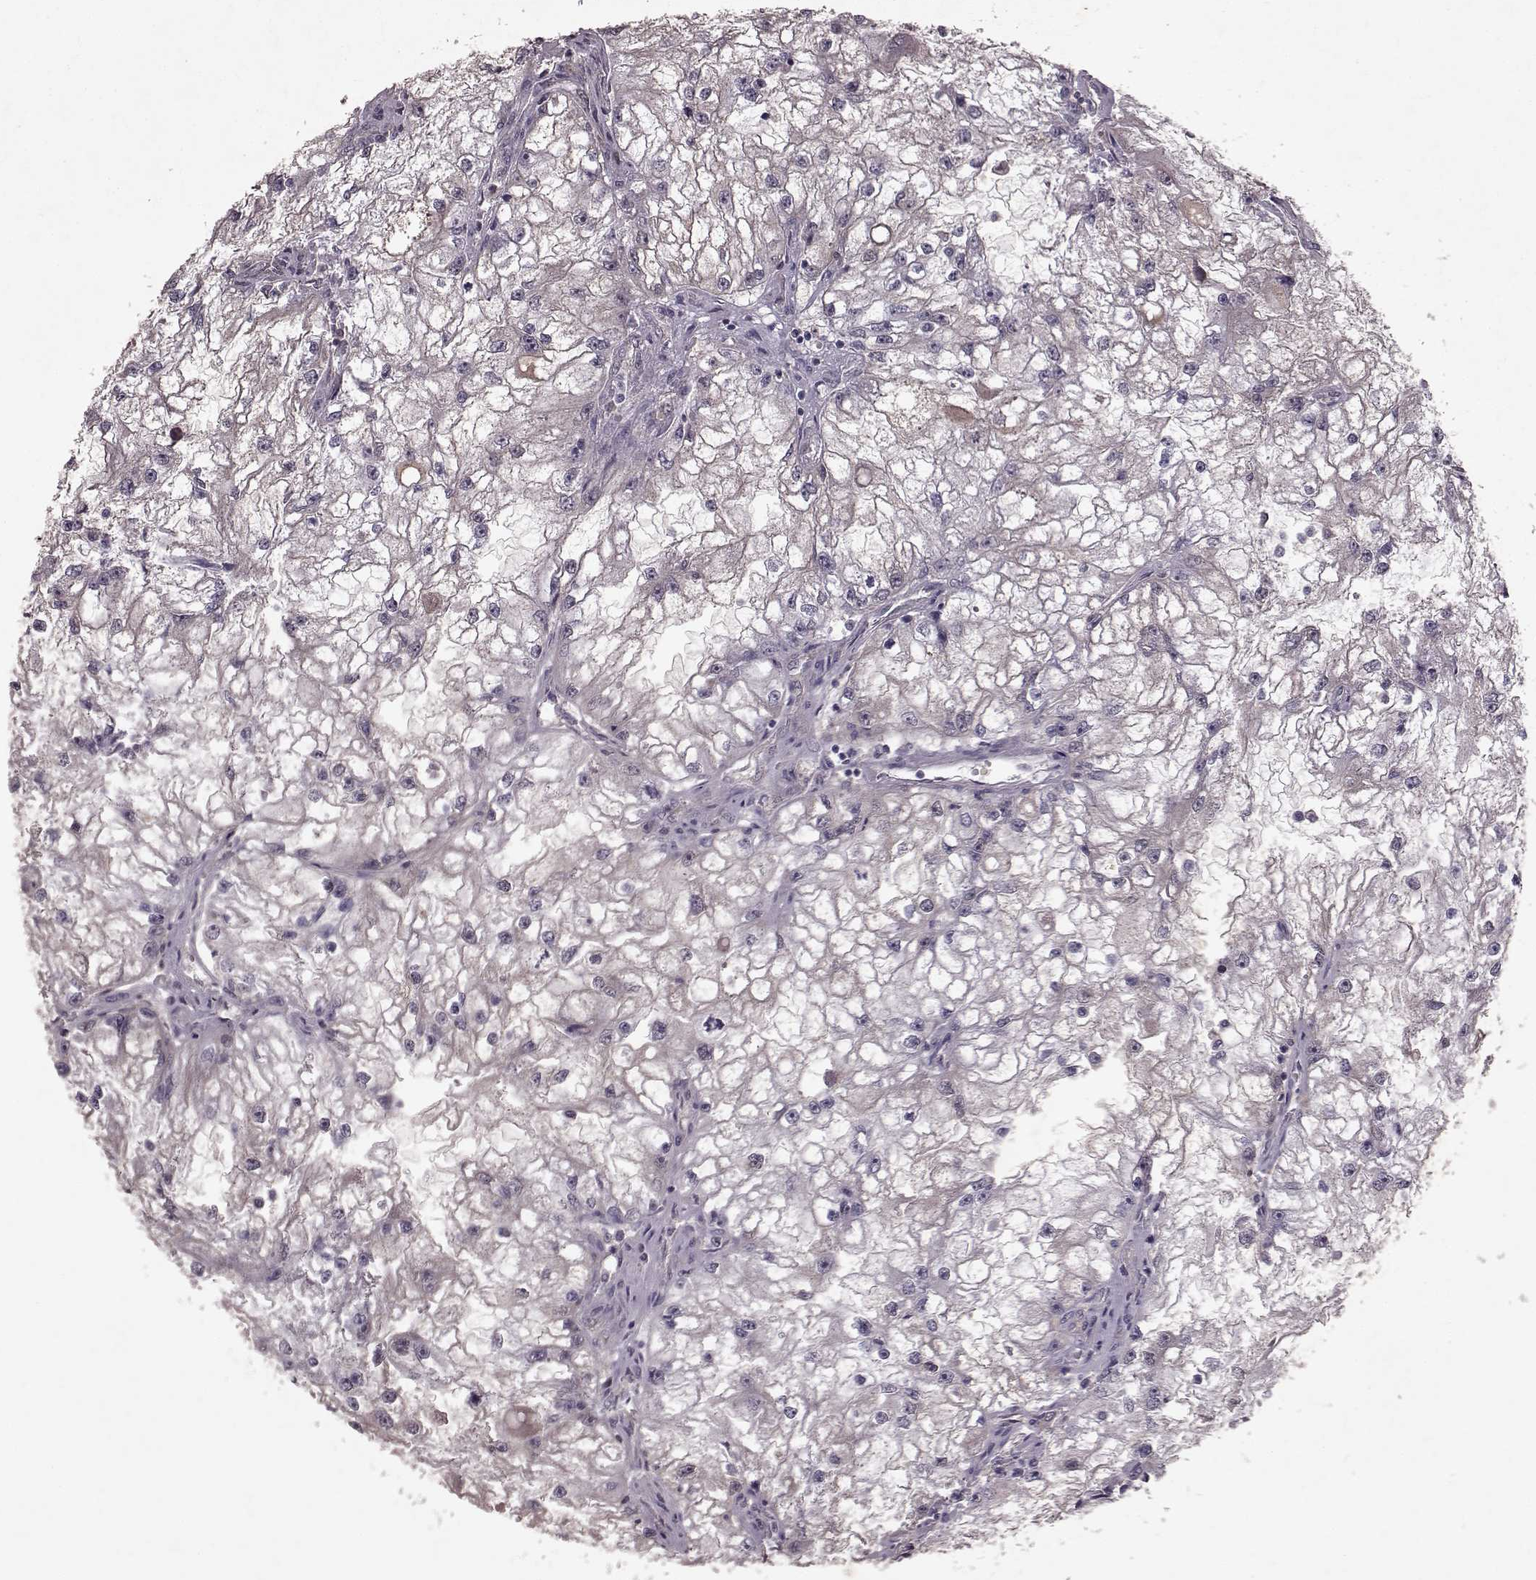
{"staining": {"intensity": "negative", "quantity": "none", "location": "none"}, "tissue": "renal cancer", "cell_type": "Tumor cells", "image_type": "cancer", "snomed": [{"axis": "morphology", "description": "Adenocarcinoma, NOS"}, {"axis": "topography", "description": "Kidney"}], "caption": "Tumor cells show no significant expression in renal cancer. (DAB immunohistochemistry with hematoxylin counter stain).", "gene": "FRRS1L", "patient": {"sex": "male", "age": 59}}